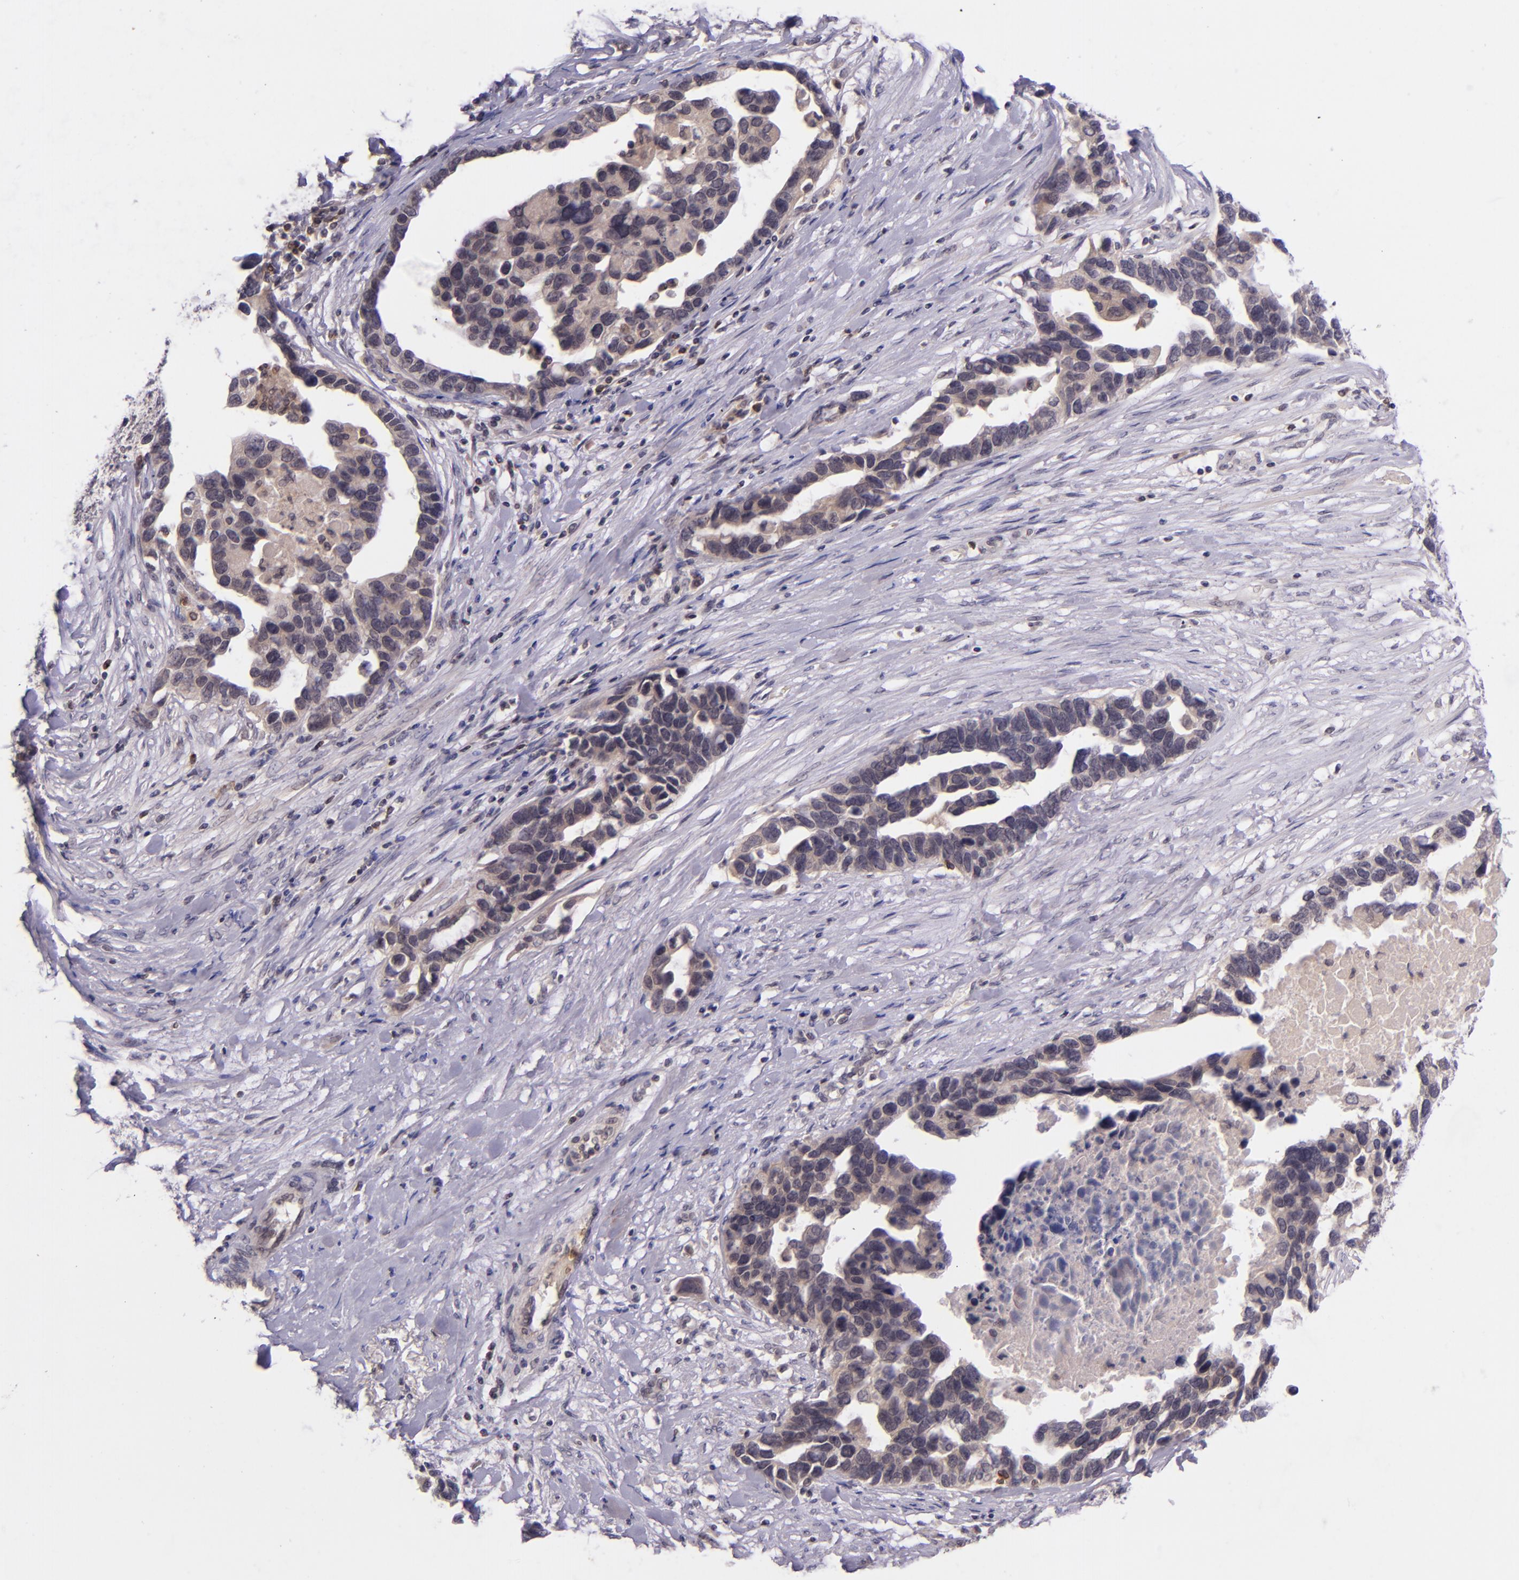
{"staining": {"intensity": "weak", "quantity": "25%-75%", "location": "cytoplasmic/membranous"}, "tissue": "ovarian cancer", "cell_type": "Tumor cells", "image_type": "cancer", "snomed": [{"axis": "morphology", "description": "Cystadenocarcinoma, serous, NOS"}, {"axis": "topography", "description": "Ovary"}], "caption": "IHC (DAB (3,3'-diaminobenzidine)) staining of ovarian serous cystadenocarcinoma displays weak cytoplasmic/membranous protein positivity in approximately 25%-75% of tumor cells. Nuclei are stained in blue.", "gene": "SELL", "patient": {"sex": "female", "age": 54}}